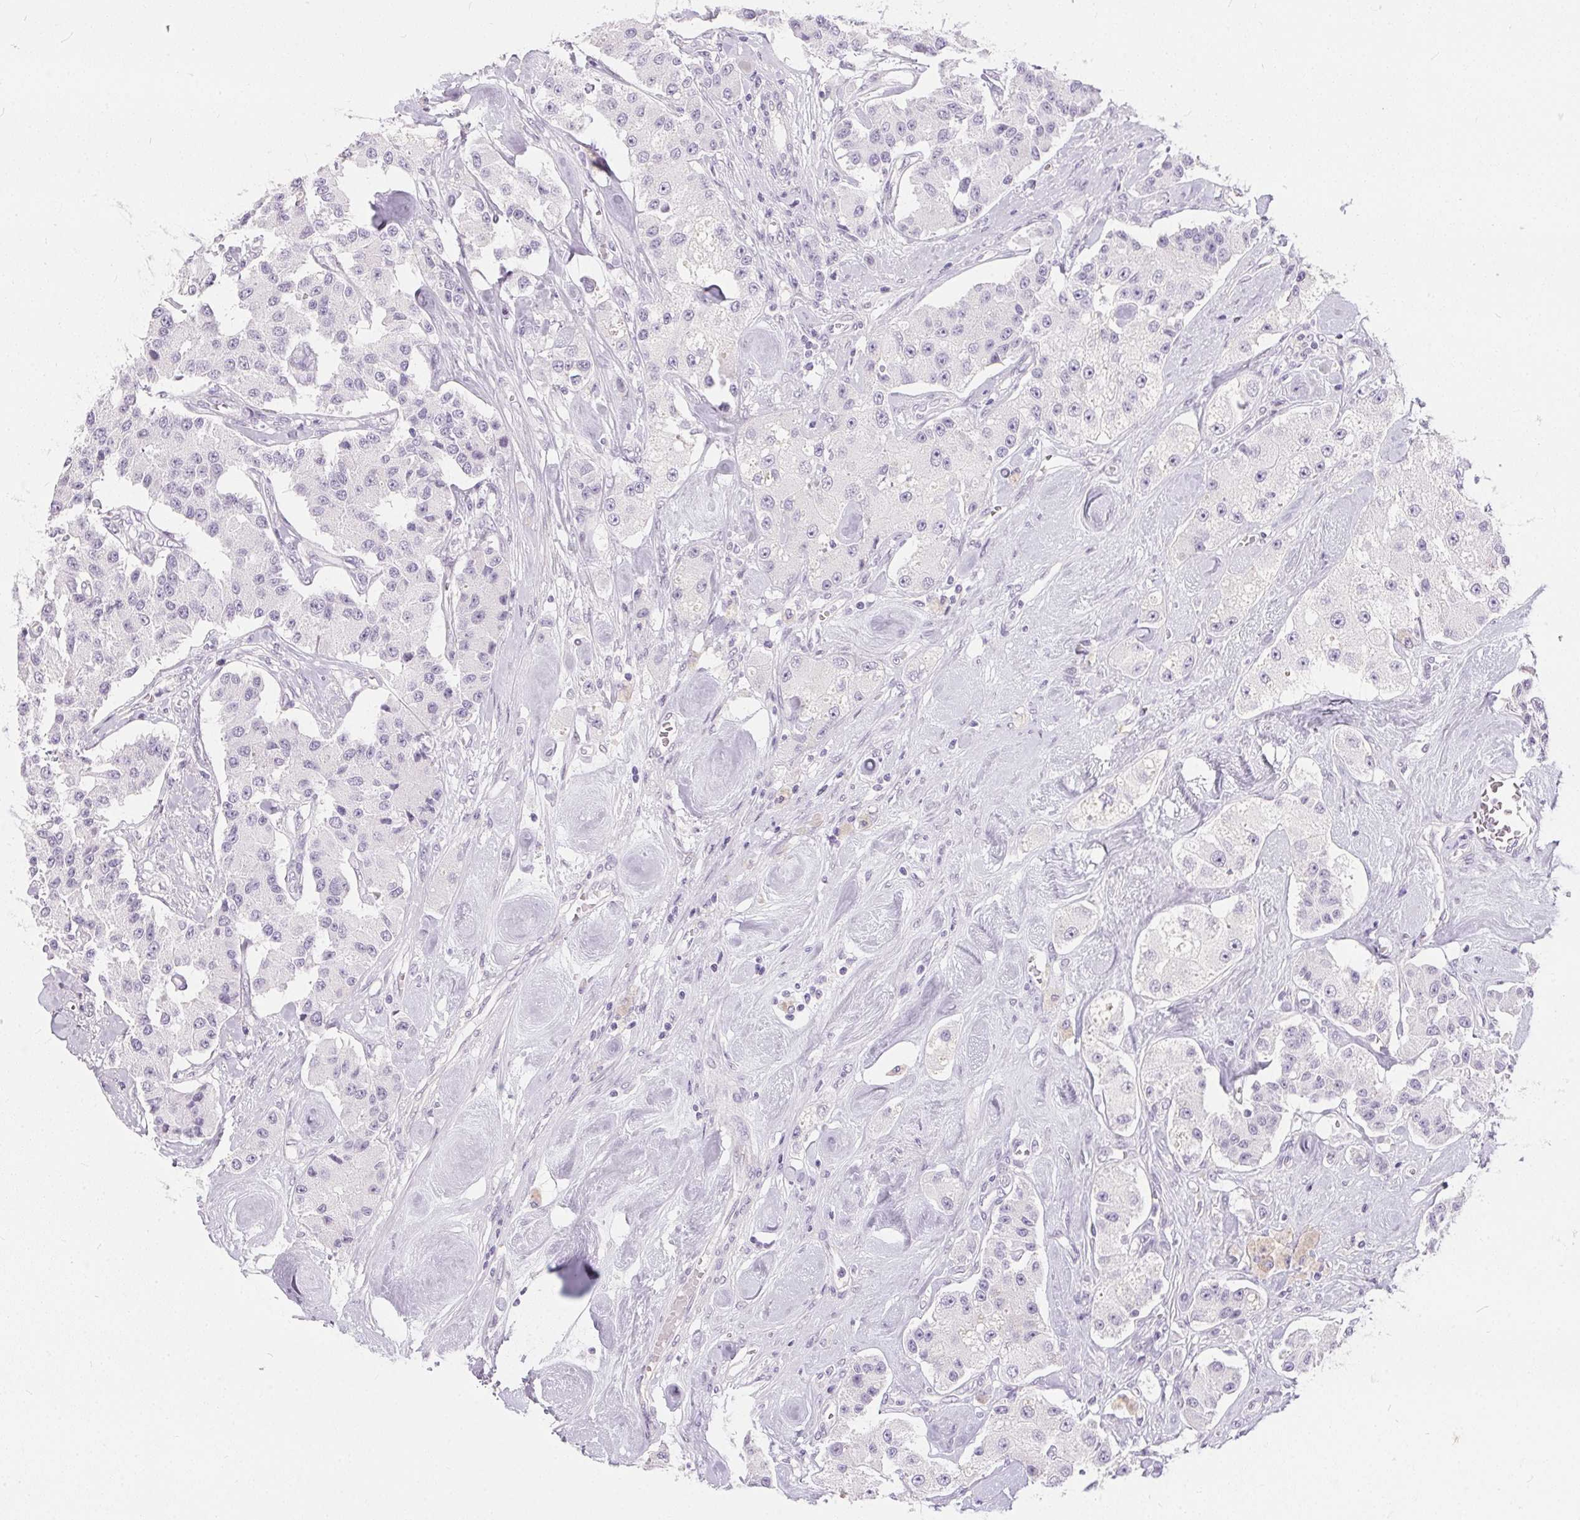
{"staining": {"intensity": "negative", "quantity": "none", "location": "none"}, "tissue": "carcinoid", "cell_type": "Tumor cells", "image_type": "cancer", "snomed": [{"axis": "morphology", "description": "Carcinoid, malignant, NOS"}, {"axis": "topography", "description": "Pancreas"}], "caption": "A histopathology image of human carcinoid is negative for staining in tumor cells. Brightfield microscopy of immunohistochemistry stained with DAB (brown) and hematoxylin (blue), captured at high magnification.", "gene": "GBP6", "patient": {"sex": "male", "age": 41}}